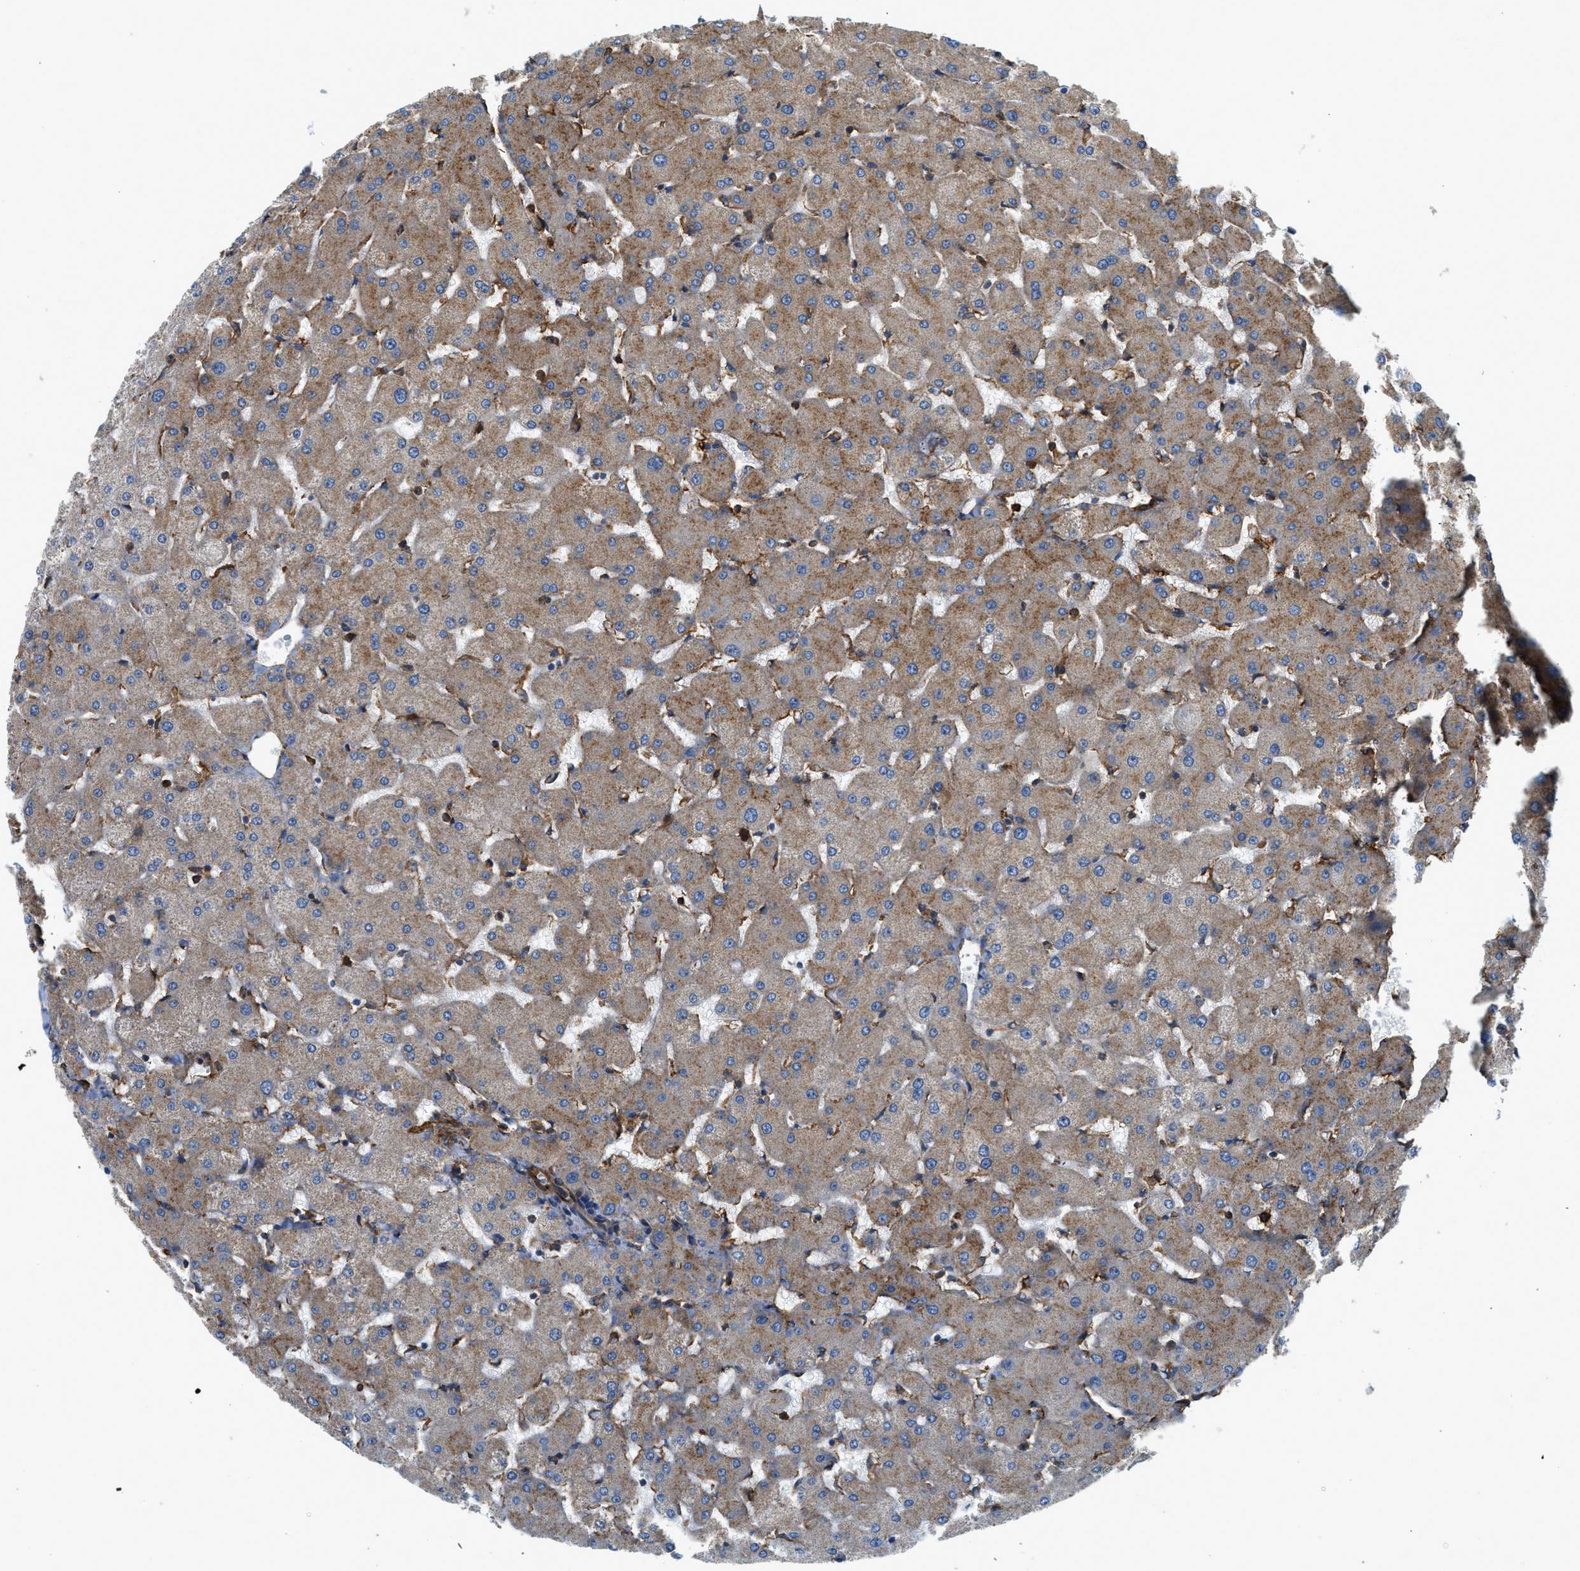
{"staining": {"intensity": "strong", "quantity": ">75%", "location": "cytoplasmic/membranous"}, "tissue": "liver", "cell_type": "Cholangiocytes", "image_type": "normal", "snomed": [{"axis": "morphology", "description": "Normal tissue, NOS"}, {"axis": "topography", "description": "Liver"}], "caption": "Benign liver demonstrates strong cytoplasmic/membranous staining in approximately >75% of cholangiocytes, visualized by immunohistochemistry.", "gene": "HIP1", "patient": {"sex": "female", "age": 63}}